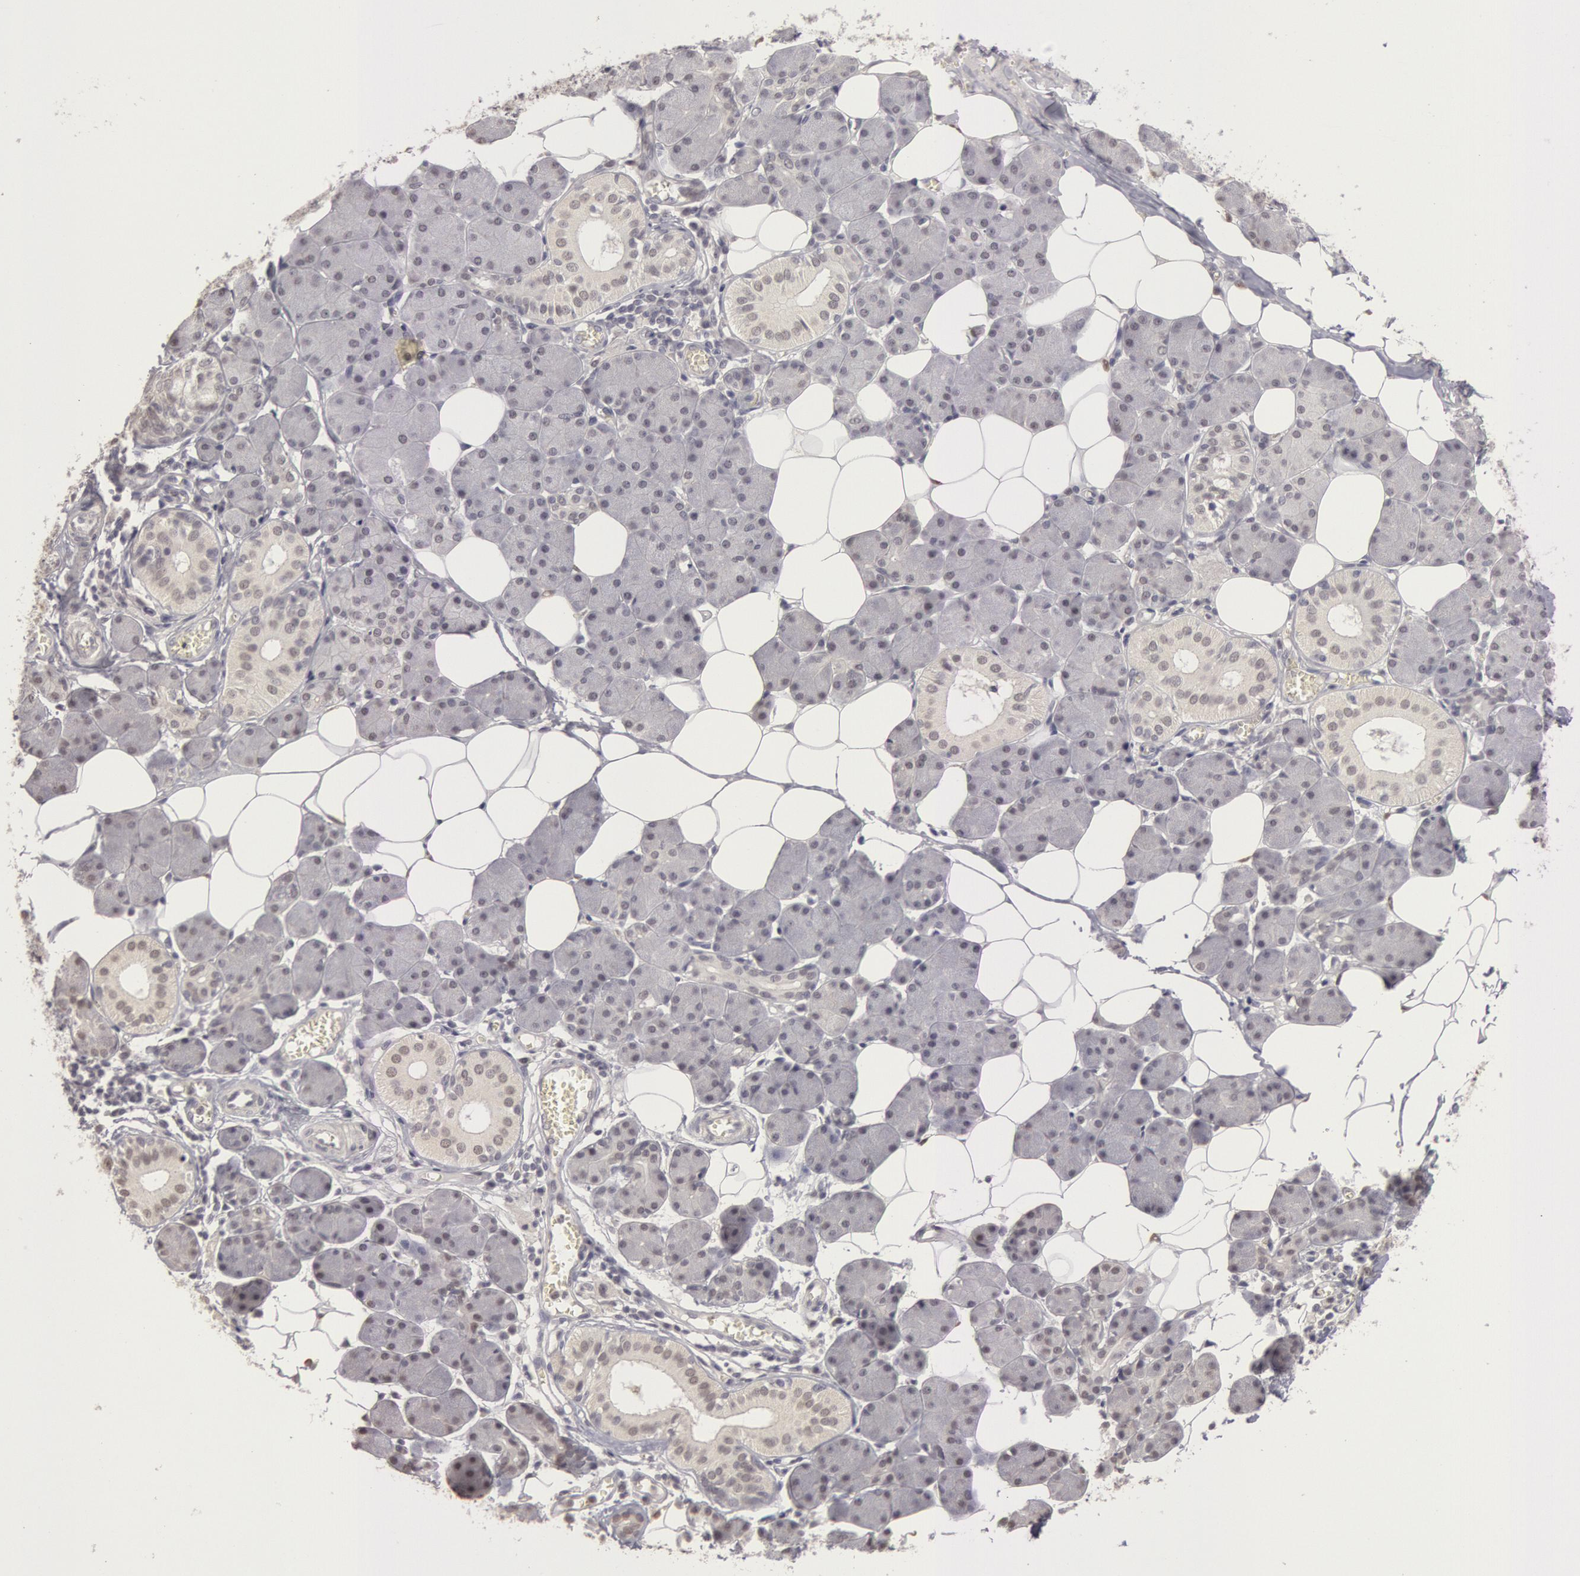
{"staining": {"intensity": "negative", "quantity": "none", "location": "none"}, "tissue": "salivary gland", "cell_type": "Glandular cells", "image_type": "normal", "snomed": [{"axis": "morphology", "description": "Normal tissue, NOS"}, {"axis": "morphology", "description": "Adenoma, NOS"}, {"axis": "topography", "description": "Salivary gland"}], "caption": "This is an IHC image of benign human salivary gland. There is no staining in glandular cells.", "gene": "RIMBP3B", "patient": {"sex": "female", "age": 32}}